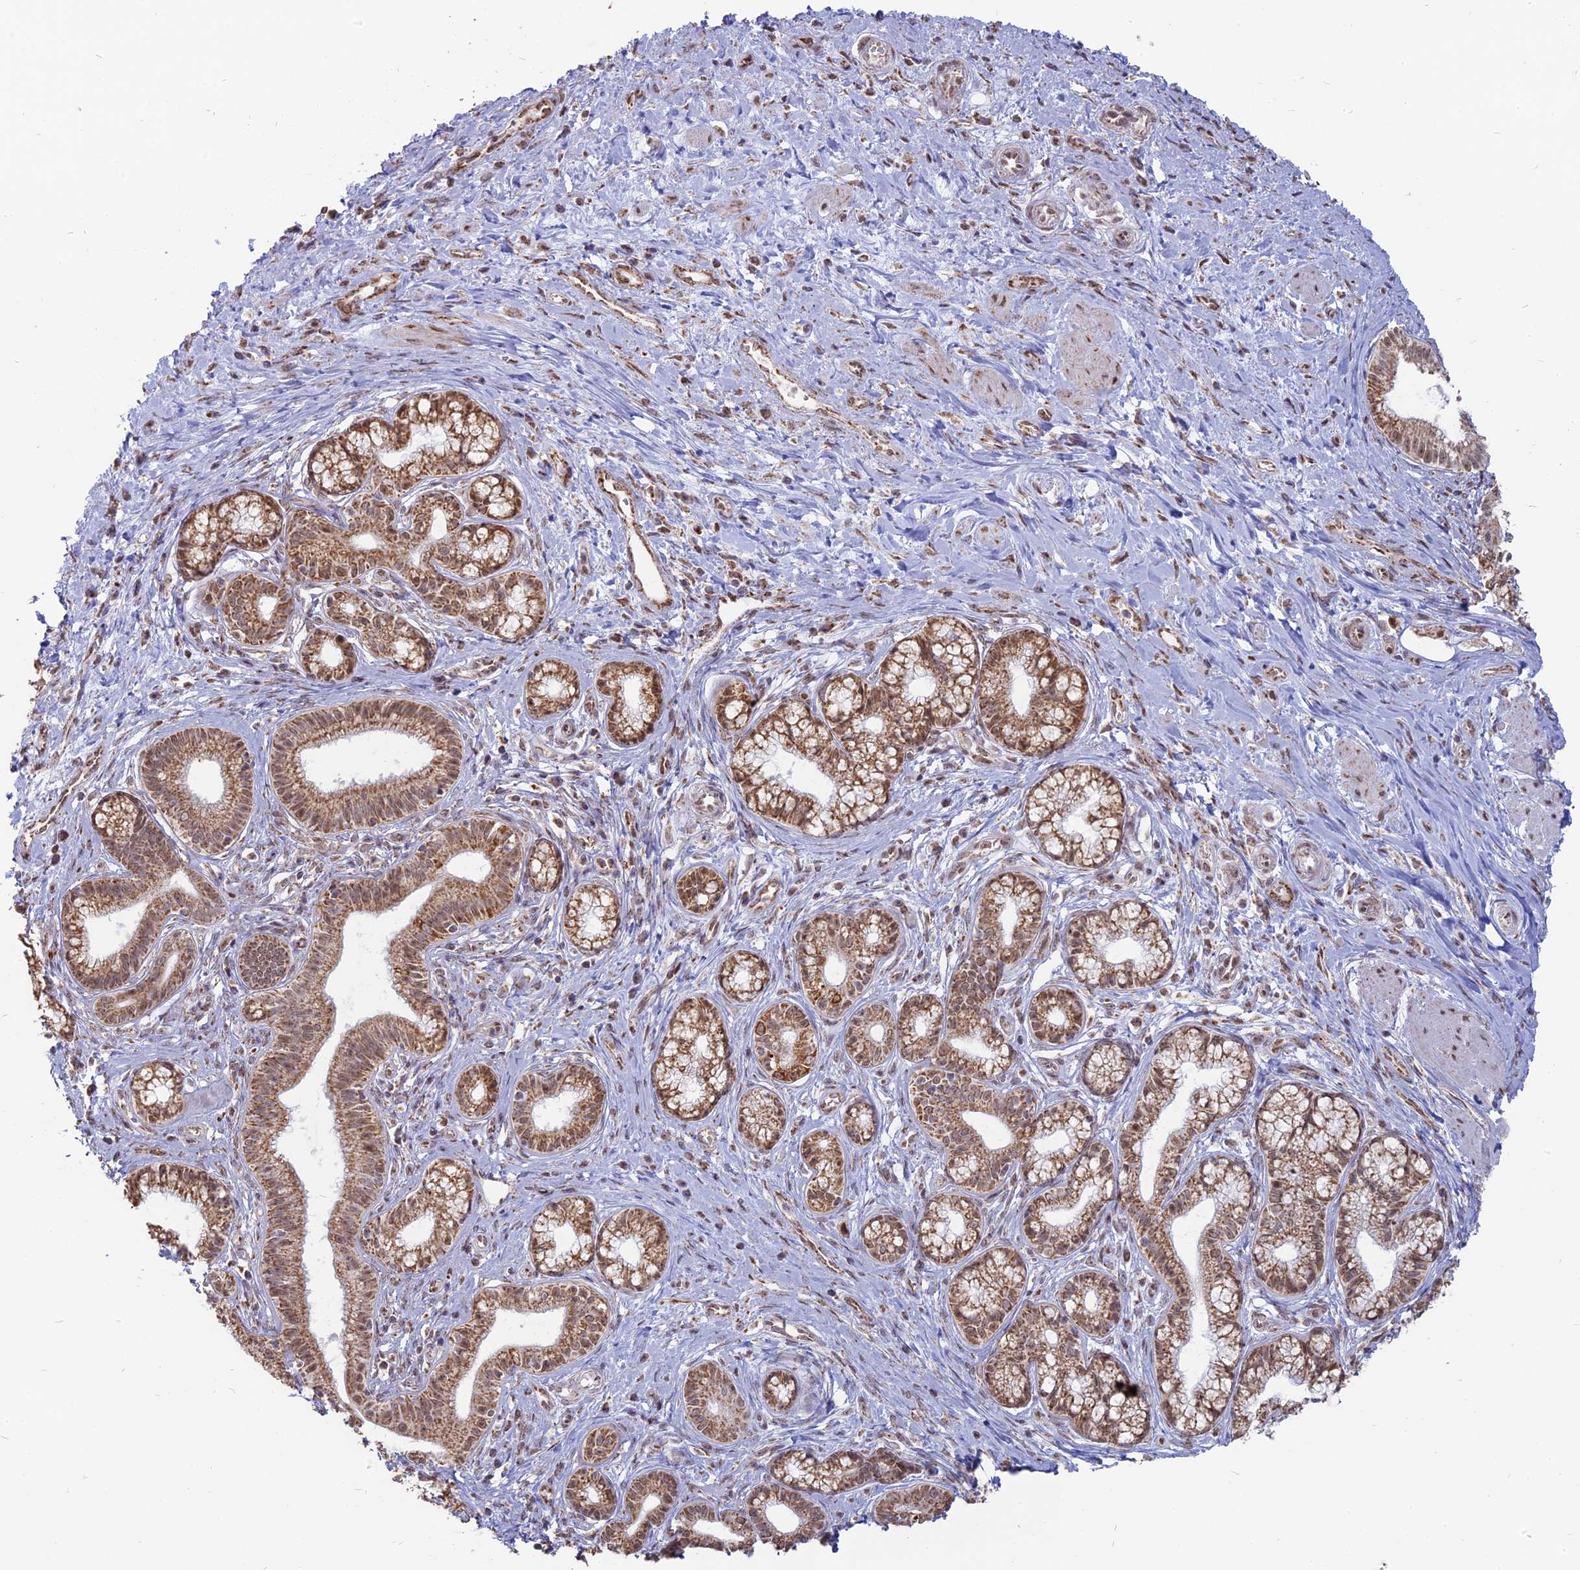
{"staining": {"intensity": "moderate", "quantity": ">75%", "location": "cytoplasmic/membranous,nuclear"}, "tissue": "pancreatic cancer", "cell_type": "Tumor cells", "image_type": "cancer", "snomed": [{"axis": "morphology", "description": "Adenocarcinoma, NOS"}, {"axis": "topography", "description": "Pancreas"}], "caption": "The immunohistochemical stain highlights moderate cytoplasmic/membranous and nuclear expression in tumor cells of pancreatic adenocarcinoma tissue. The protein of interest is stained brown, and the nuclei are stained in blue (DAB IHC with brightfield microscopy, high magnification).", "gene": "ARHGAP40", "patient": {"sex": "male", "age": 72}}